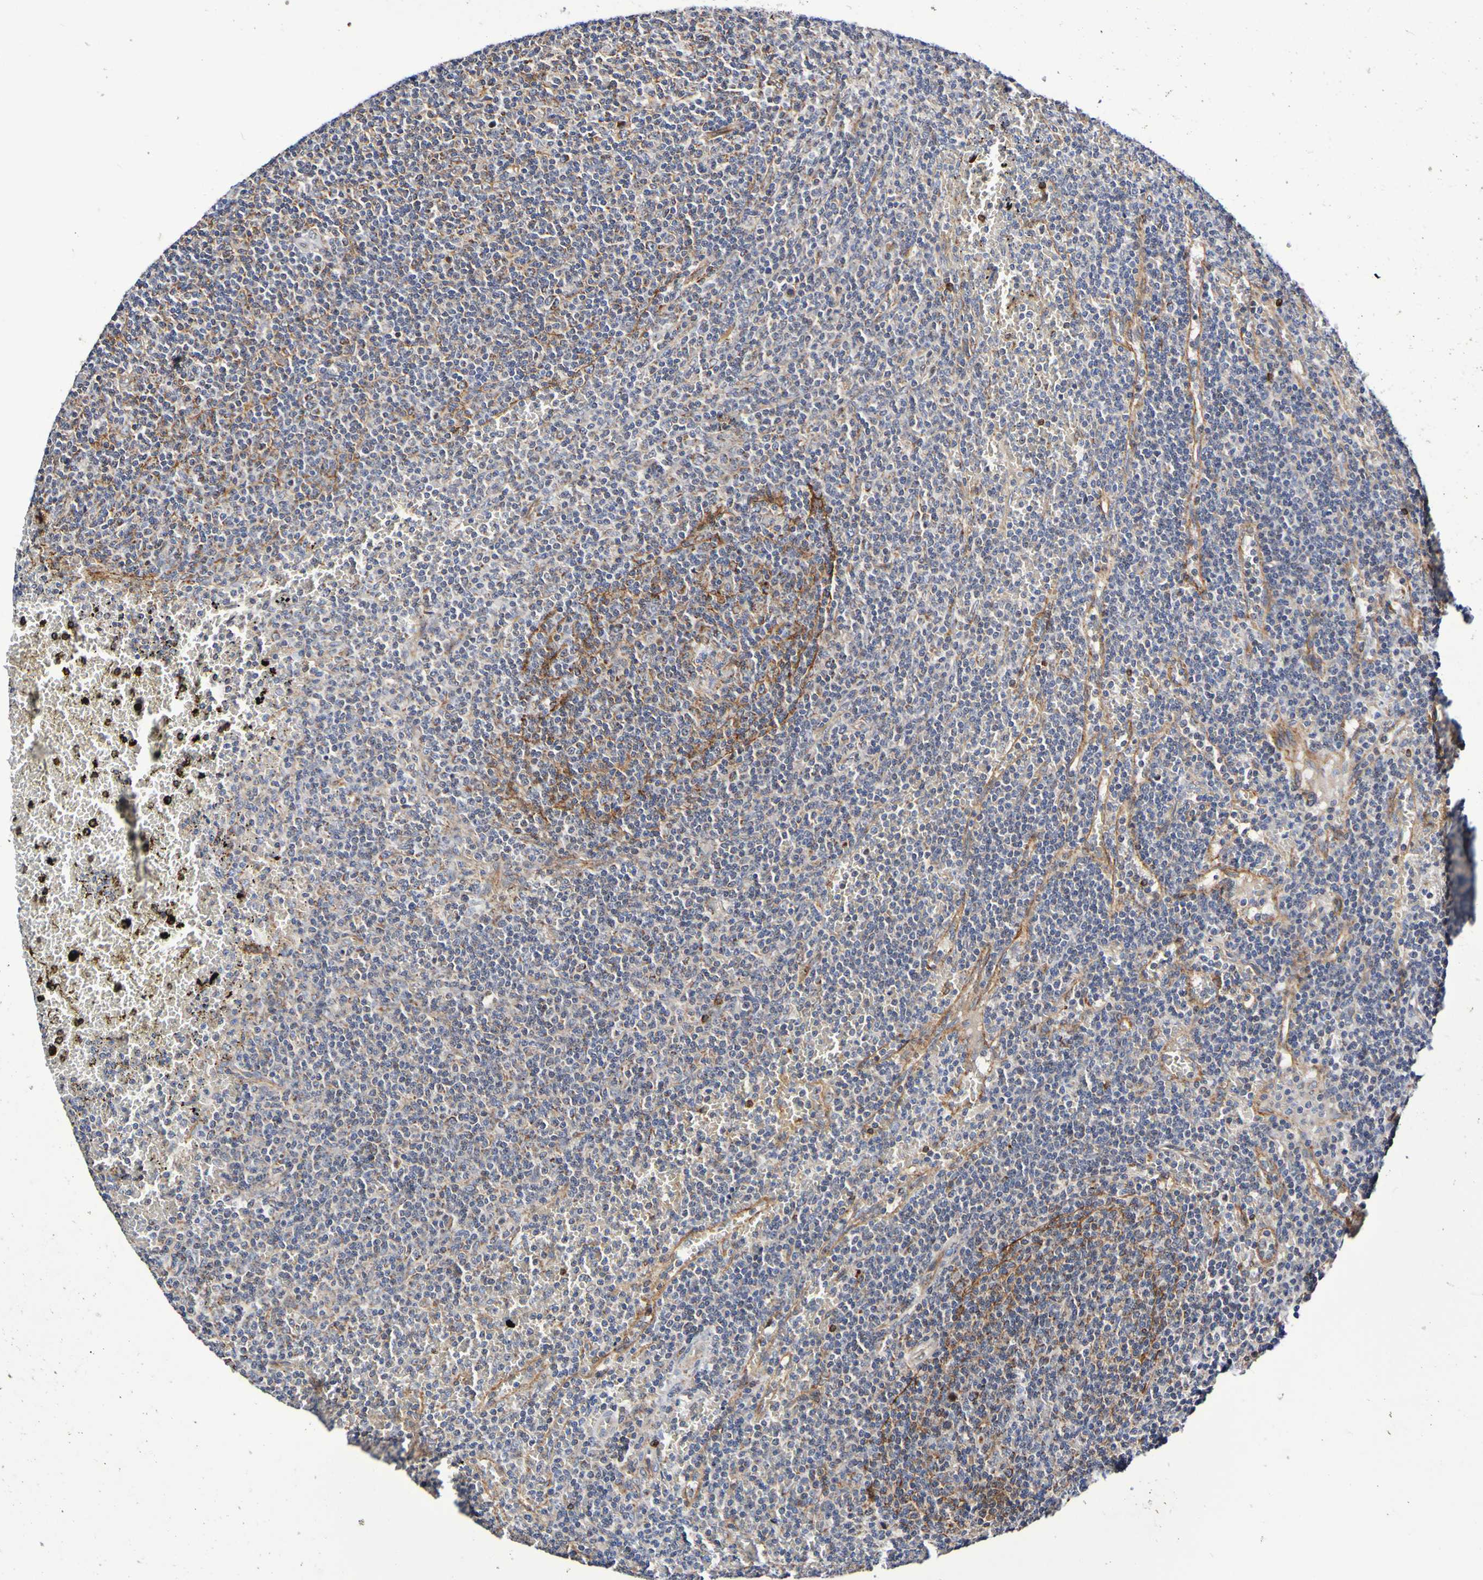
{"staining": {"intensity": "negative", "quantity": "none", "location": "none"}, "tissue": "lymphoma", "cell_type": "Tumor cells", "image_type": "cancer", "snomed": [{"axis": "morphology", "description": "Malignant lymphoma, non-Hodgkin's type, Low grade"}, {"axis": "topography", "description": "Spleen"}], "caption": "Histopathology image shows no significant protein expression in tumor cells of lymphoma.", "gene": "GJB1", "patient": {"sex": "female", "age": 50}}